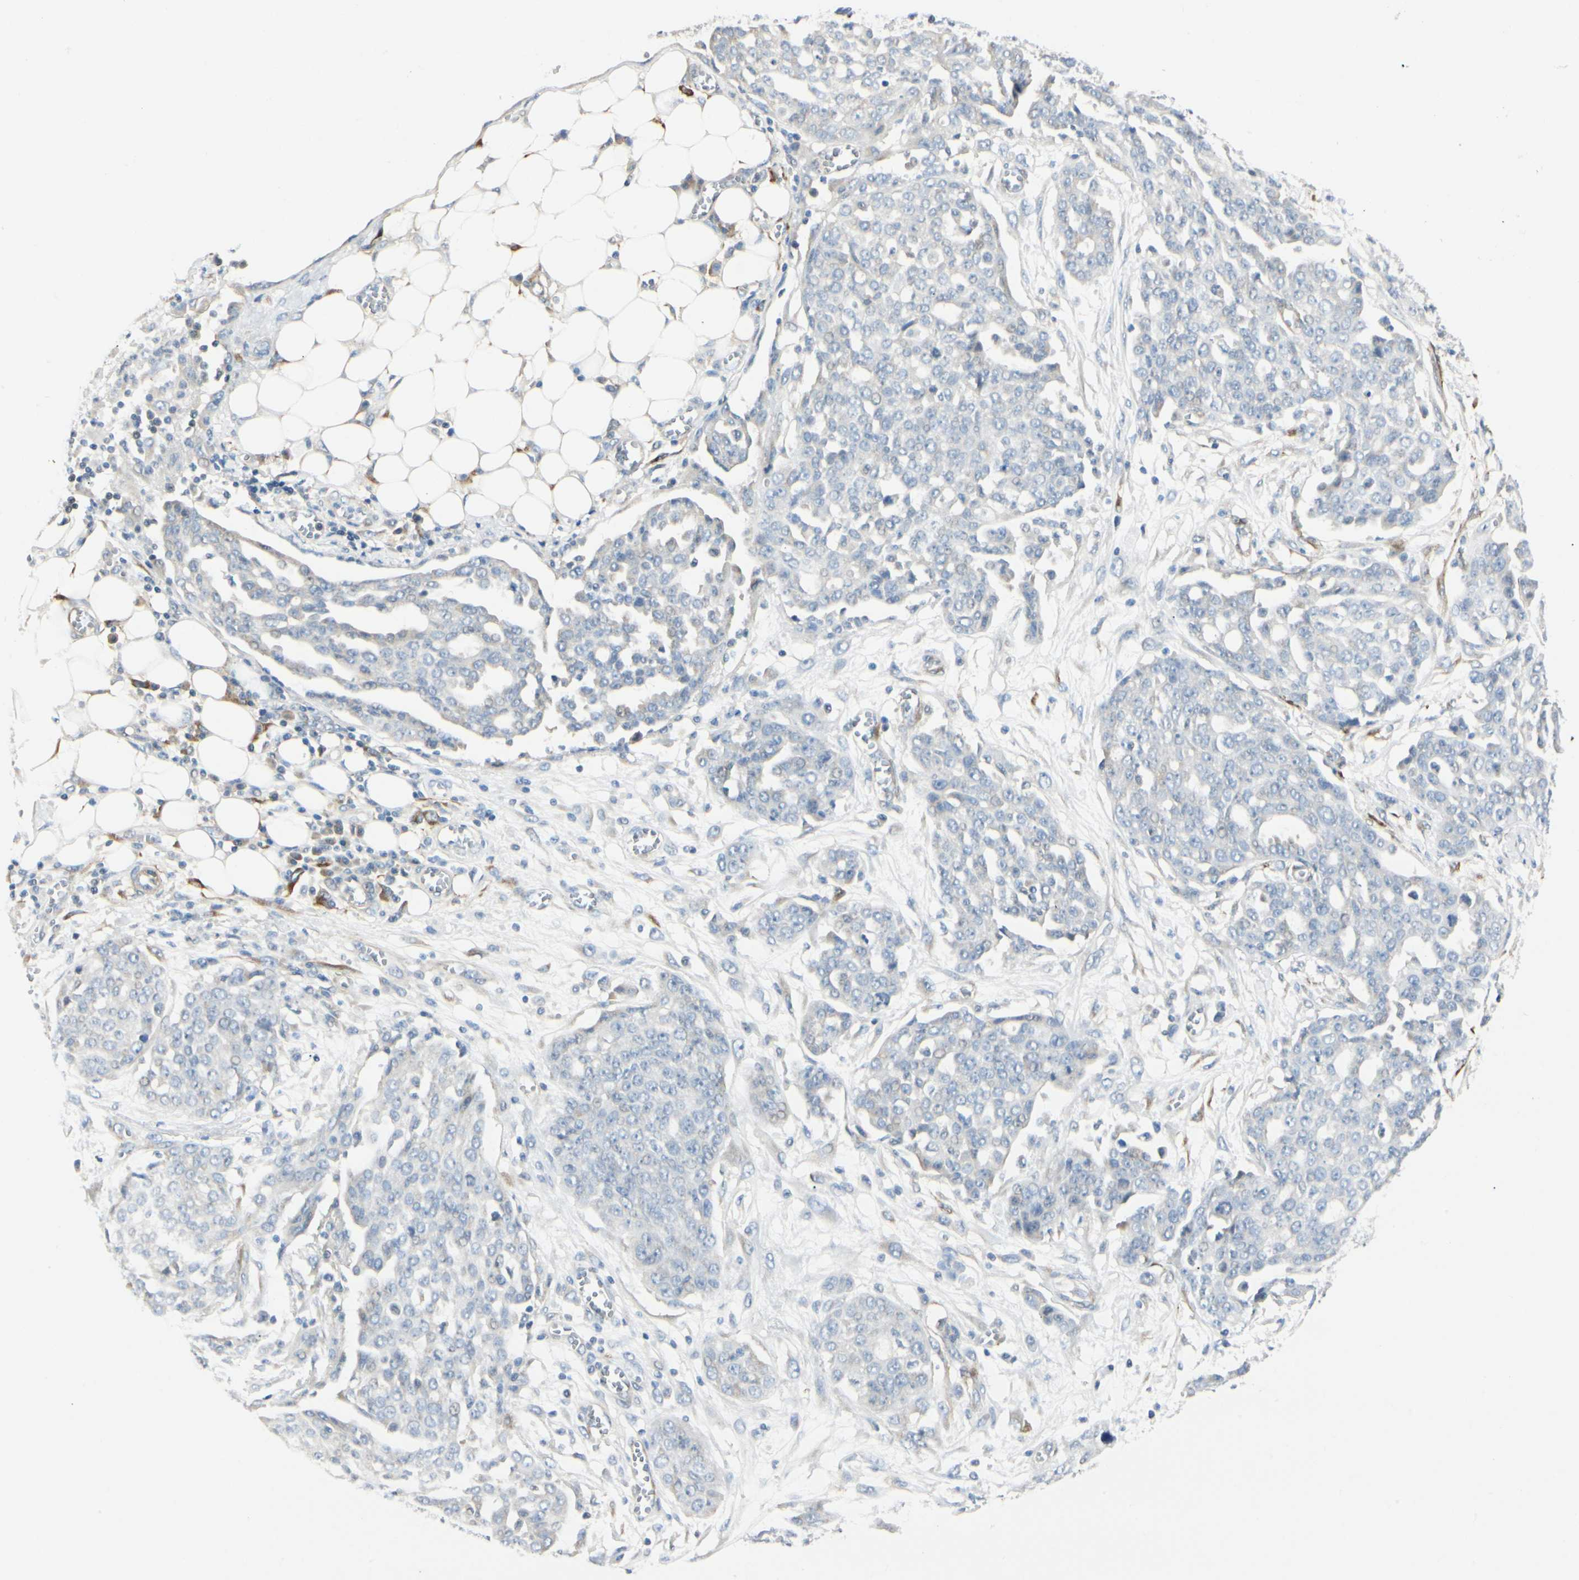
{"staining": {"intensity": "negative", "quantity": "none", "location": "none"}, "tissue": "ovarian cancer", "cell_type": "Tumor cells", "image_type": "cancer", "snomed": [{"axis": "morphology", "description": "Cystadenocarcinoma, serous, NOS"}, {"axis": "topography", "description": "Soft tissue"}, {"axis": "topography", "description": "Ovary"}], "caption": "A high-resolution micrograph shows IHC staining of serous cystadenocarcinoma (ovarian), which shows no significant positivity in tumor cells. (DAB (3,3'-diaminobenzidine) IHC, high magnification).", "gene": "AMPH", "patient": {"sex": "female", "age": 57}}